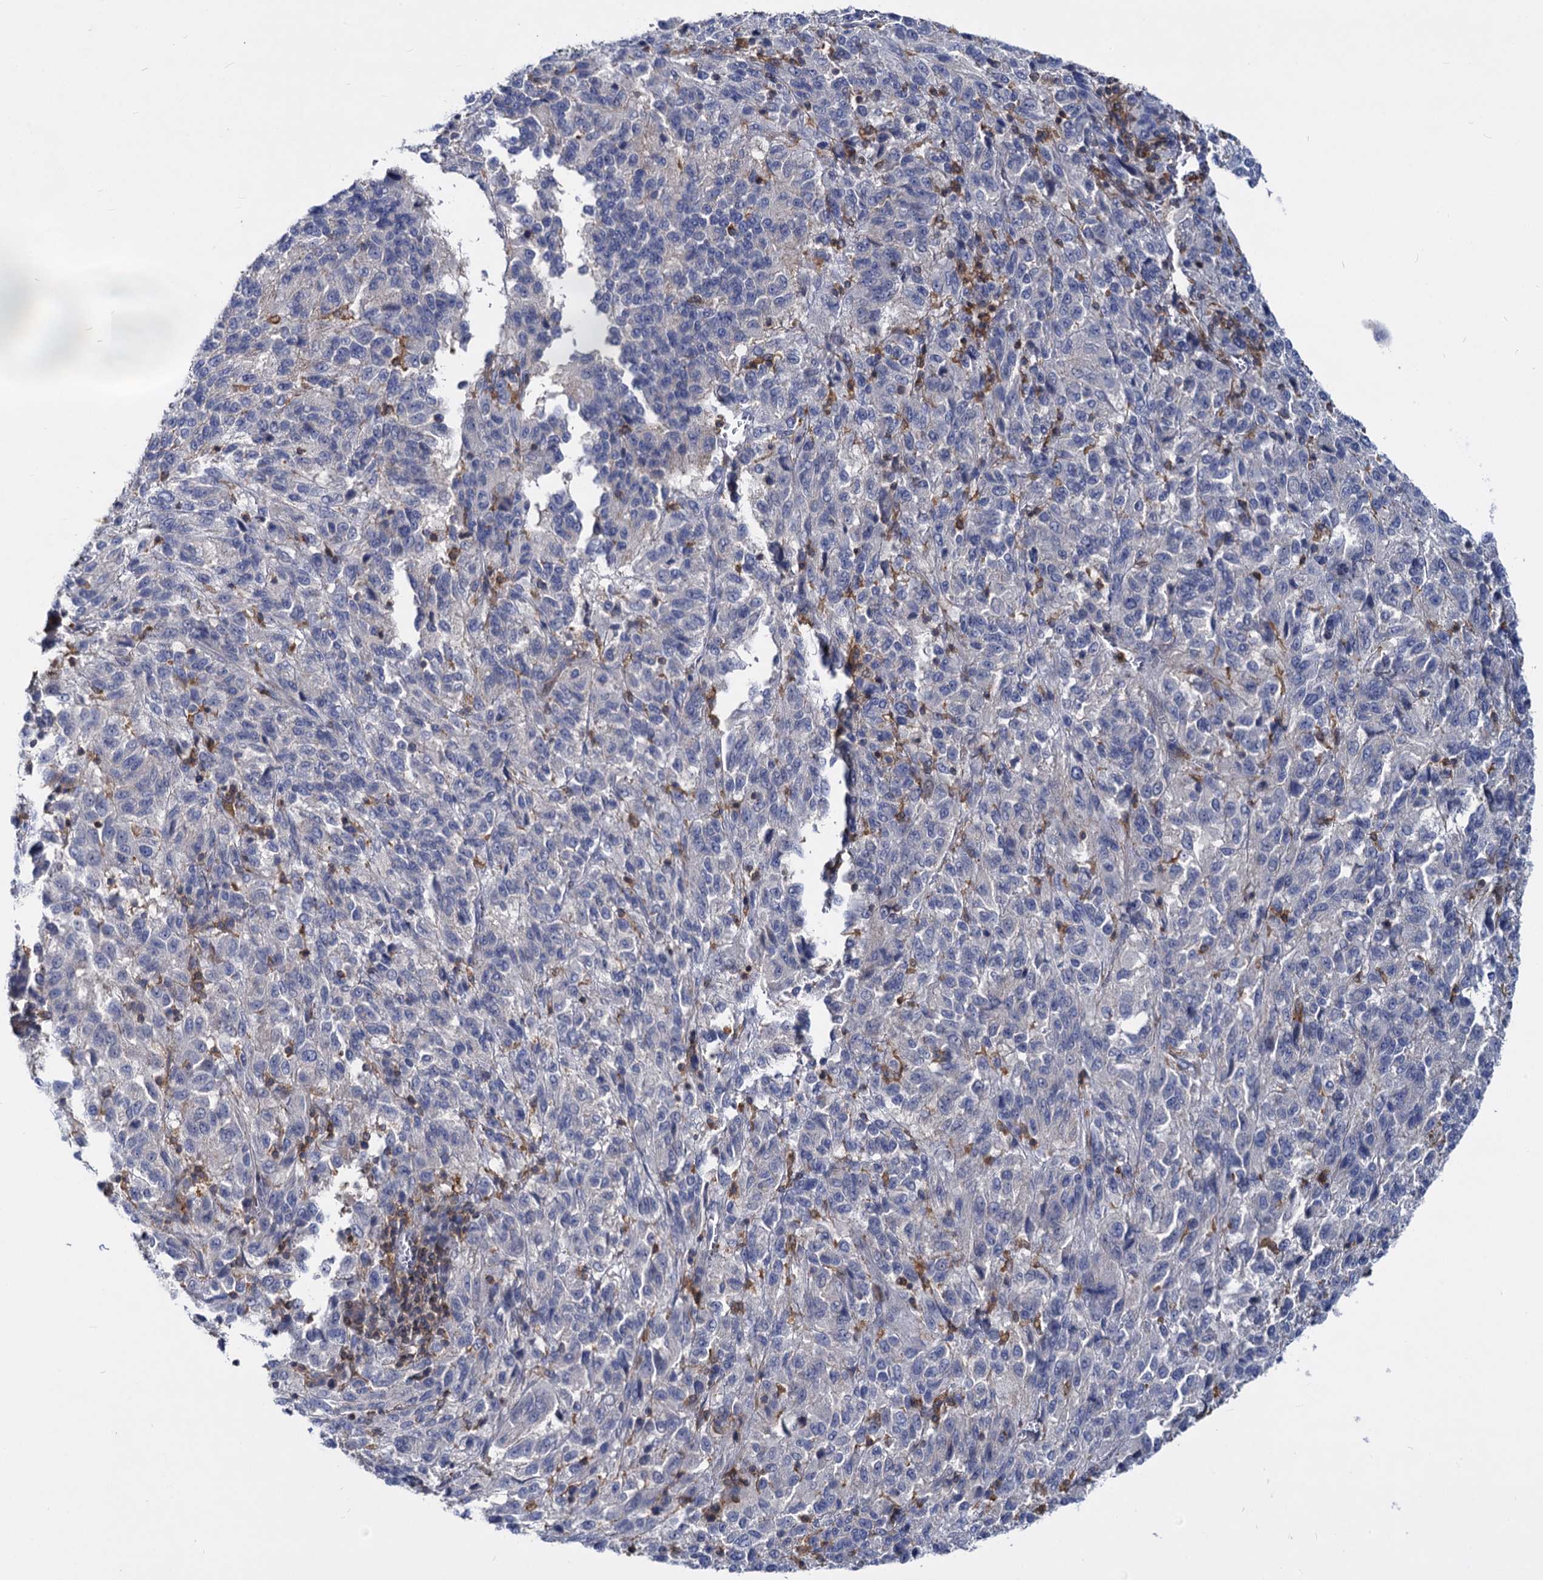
{"staining": {"intensity": "negative", "quantity": "none", "location": "none"}, "tissue": "melanoma", "cell_type": "Tumor cells", "image_type": "cancer", "snomed": [{"axis": "morphology", "description": "Malignant melanoma, Metastatic site"}, {"axis": "topography", "description": "Lung"}], "caption": "This is an immunohistochemistry image of human melanoma. There is no staining in tumor cells.", "gene": "RHOG", "patient": {"sex": "male", "age": 64}}